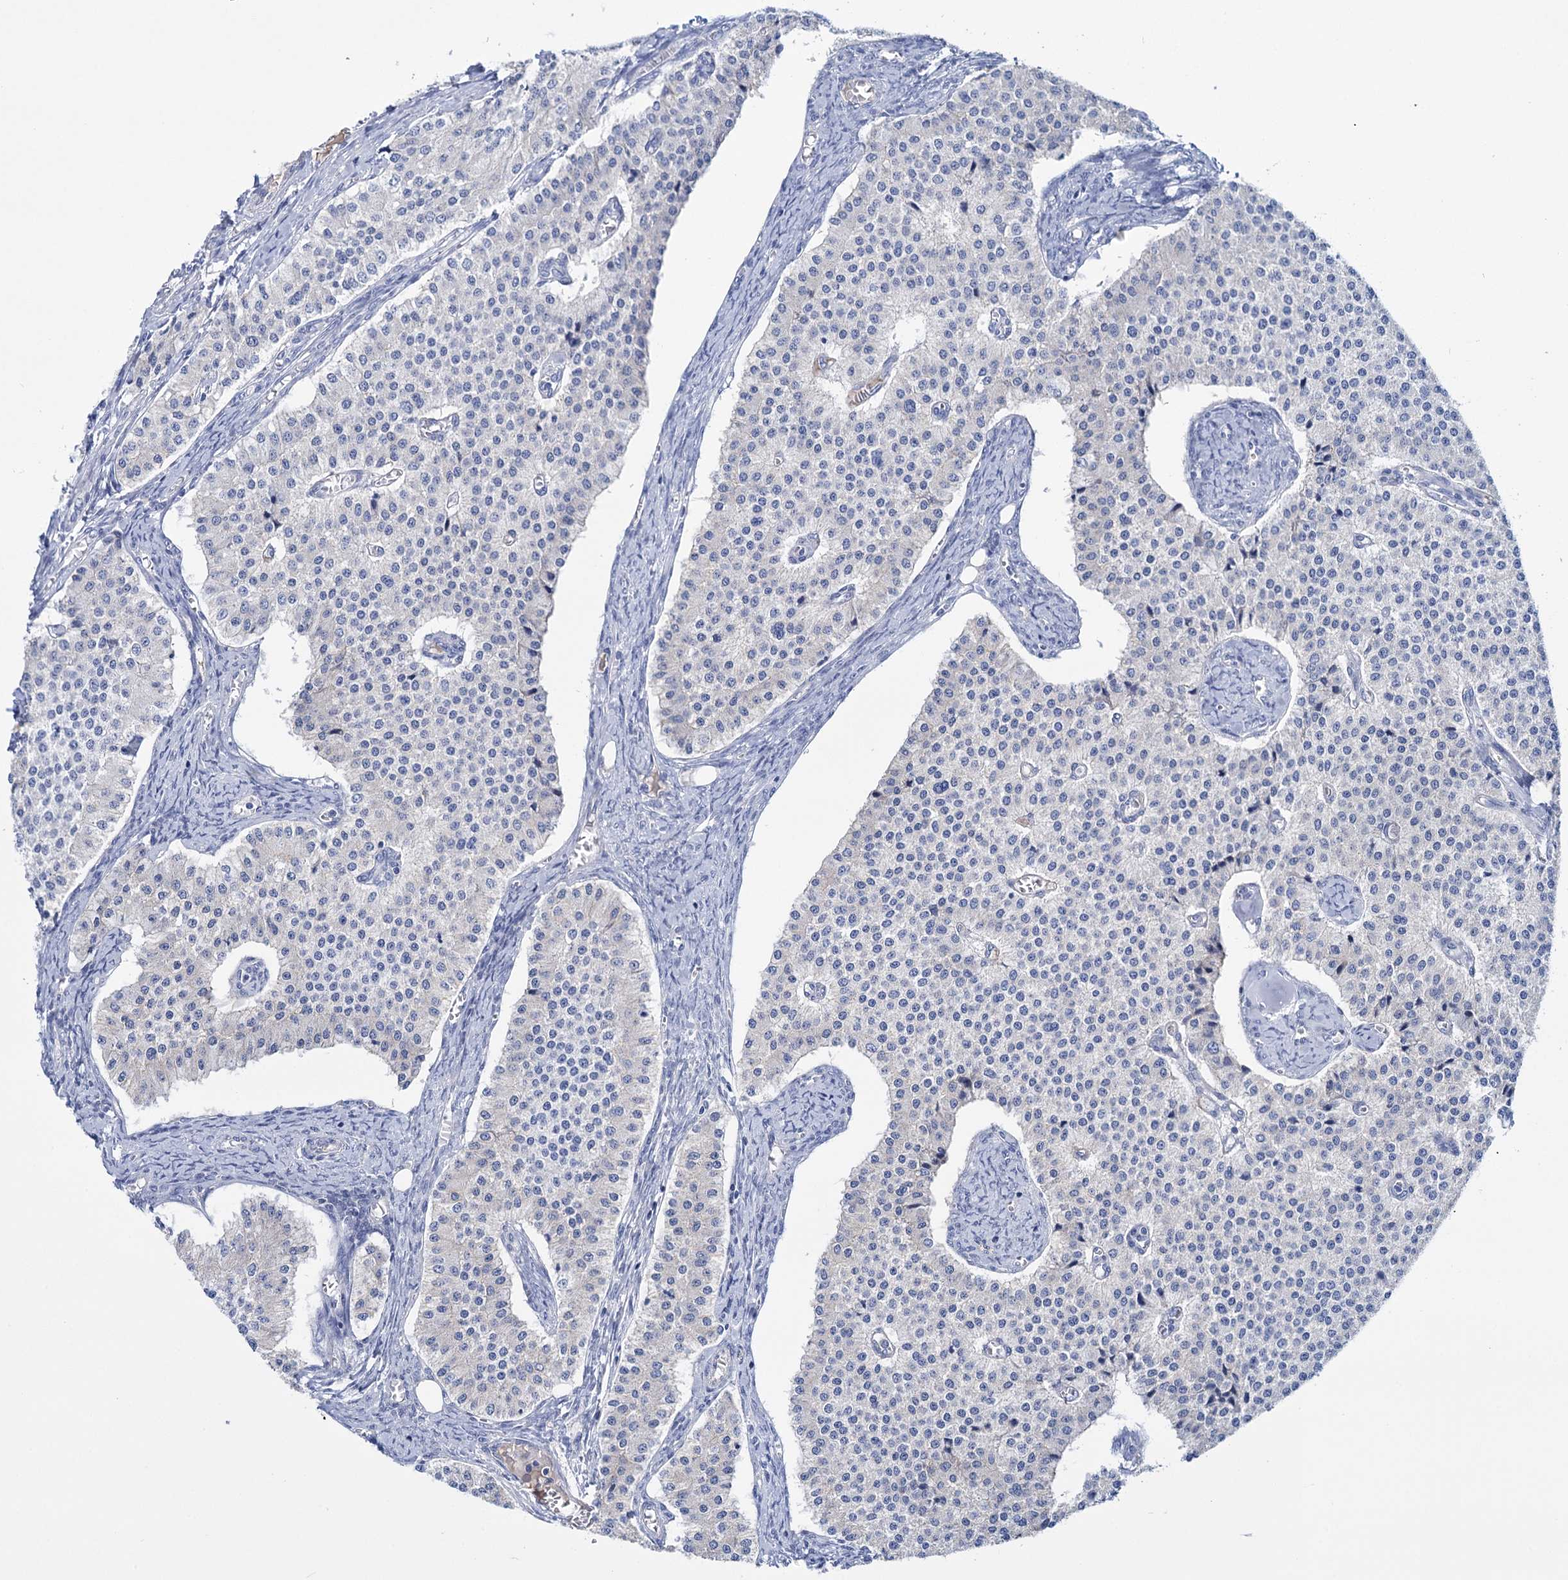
{"staining": {"intensity": "negative", "quantity": "none", "location": "none"}, "tissue": "carcinoid", "cell_type": "Tumor cells", "image_type": "cancer", "snomed": [{"axis": "morphology", "description": "Carcinoid, malignant, NOS"}, {"axis": "topography", "description": "Colon"}], "caption": "Carcinoid (malignant) stained for a protein using IHC displays no expression tumor cells.", "gene": "FBXW12", "patient": {"sex": "female", "age": 52}}